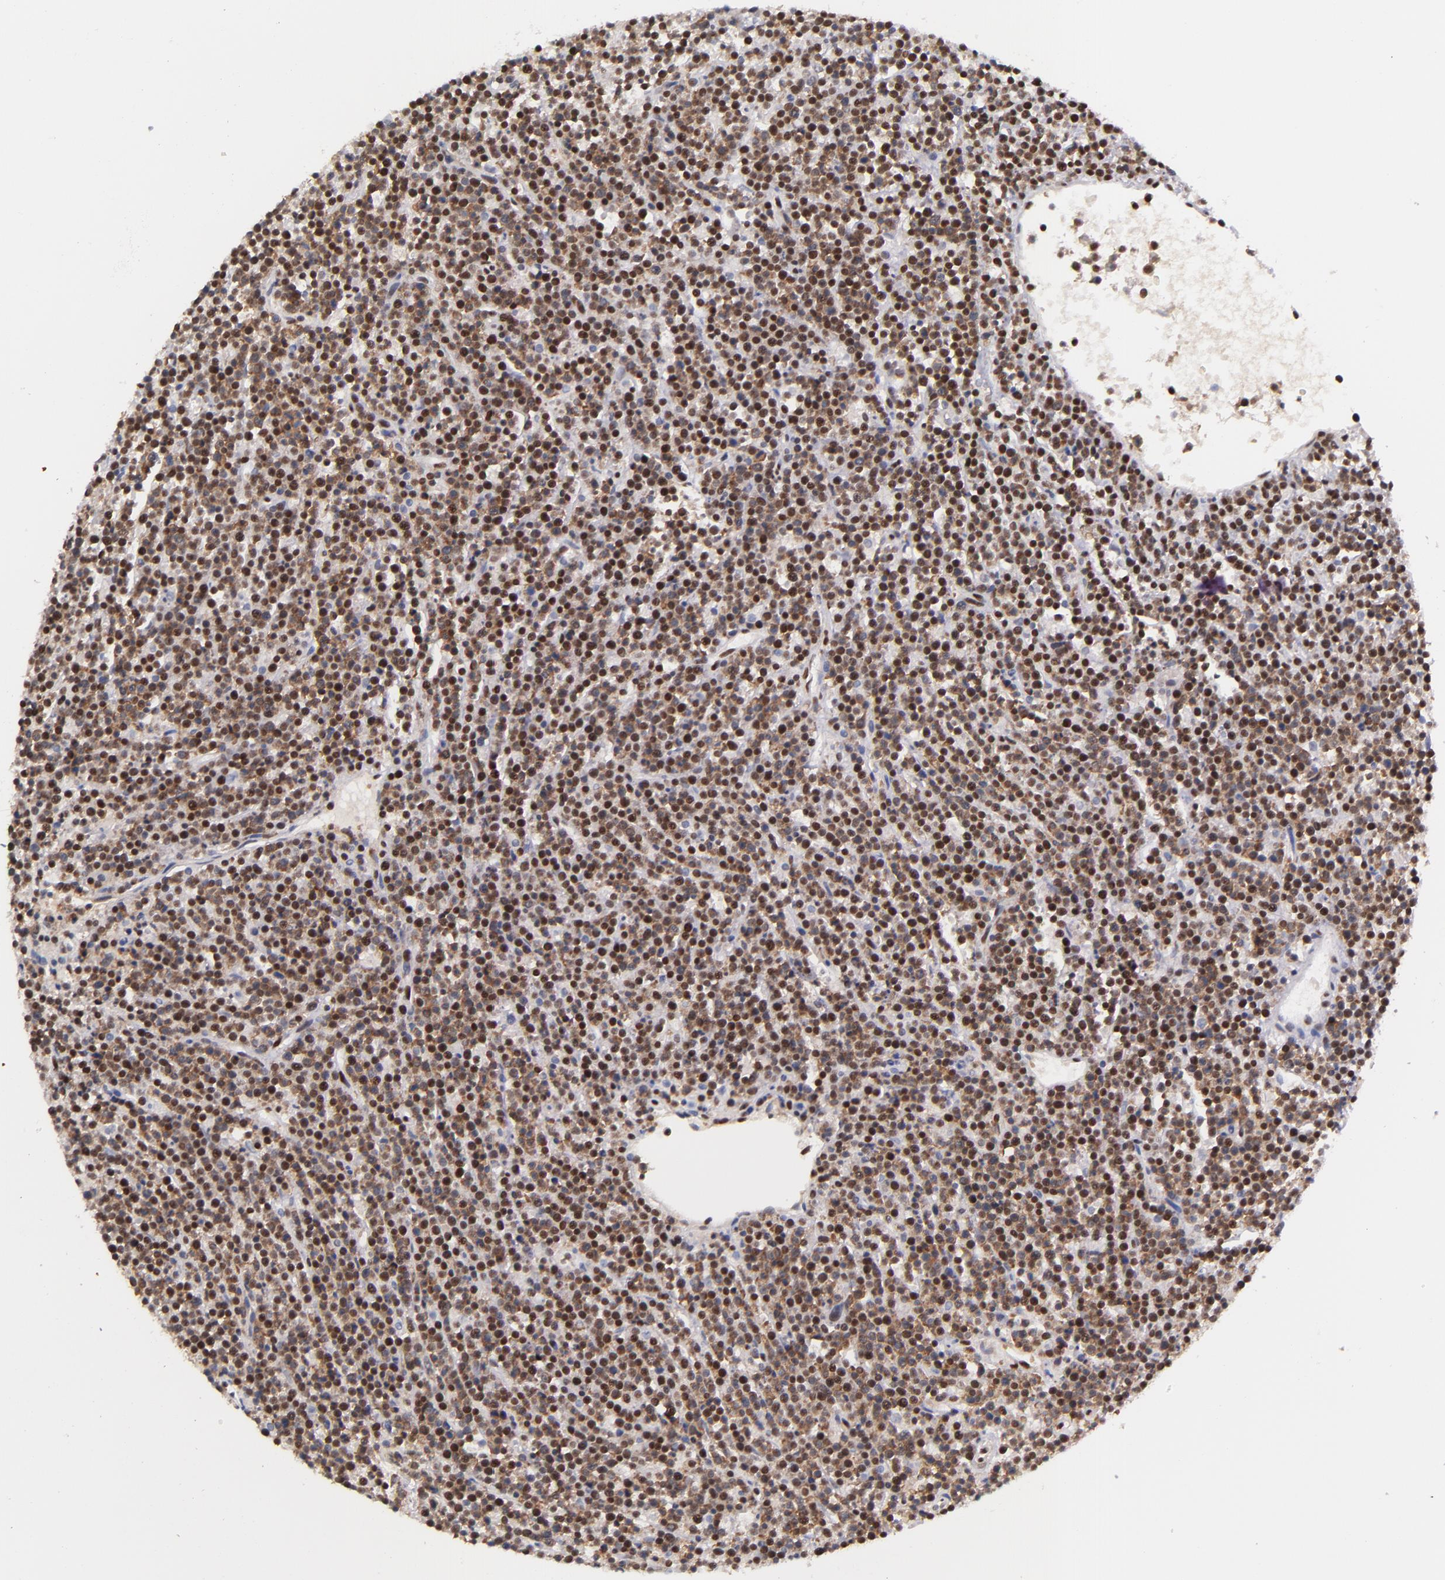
{"staining": {"intensity": "strong", "quantity": ">75%", "location": "nuclear"}, "tissue": "lymphoma", "cell_type": "Tumor cells", "image_type": "cancer", "snomed": [{"axis": "morphology", "description": "Malignant lymphoma, non-Hodgkin's type, High grade"}, {"axis": "topography", "description": "Ovary"}], "caption": "A brown stain shows strong nuclear staining of a protein in human lymphoma tumor cells.", "gene": "GPKOW", "patient": {"sex": "female", "age": 56}}